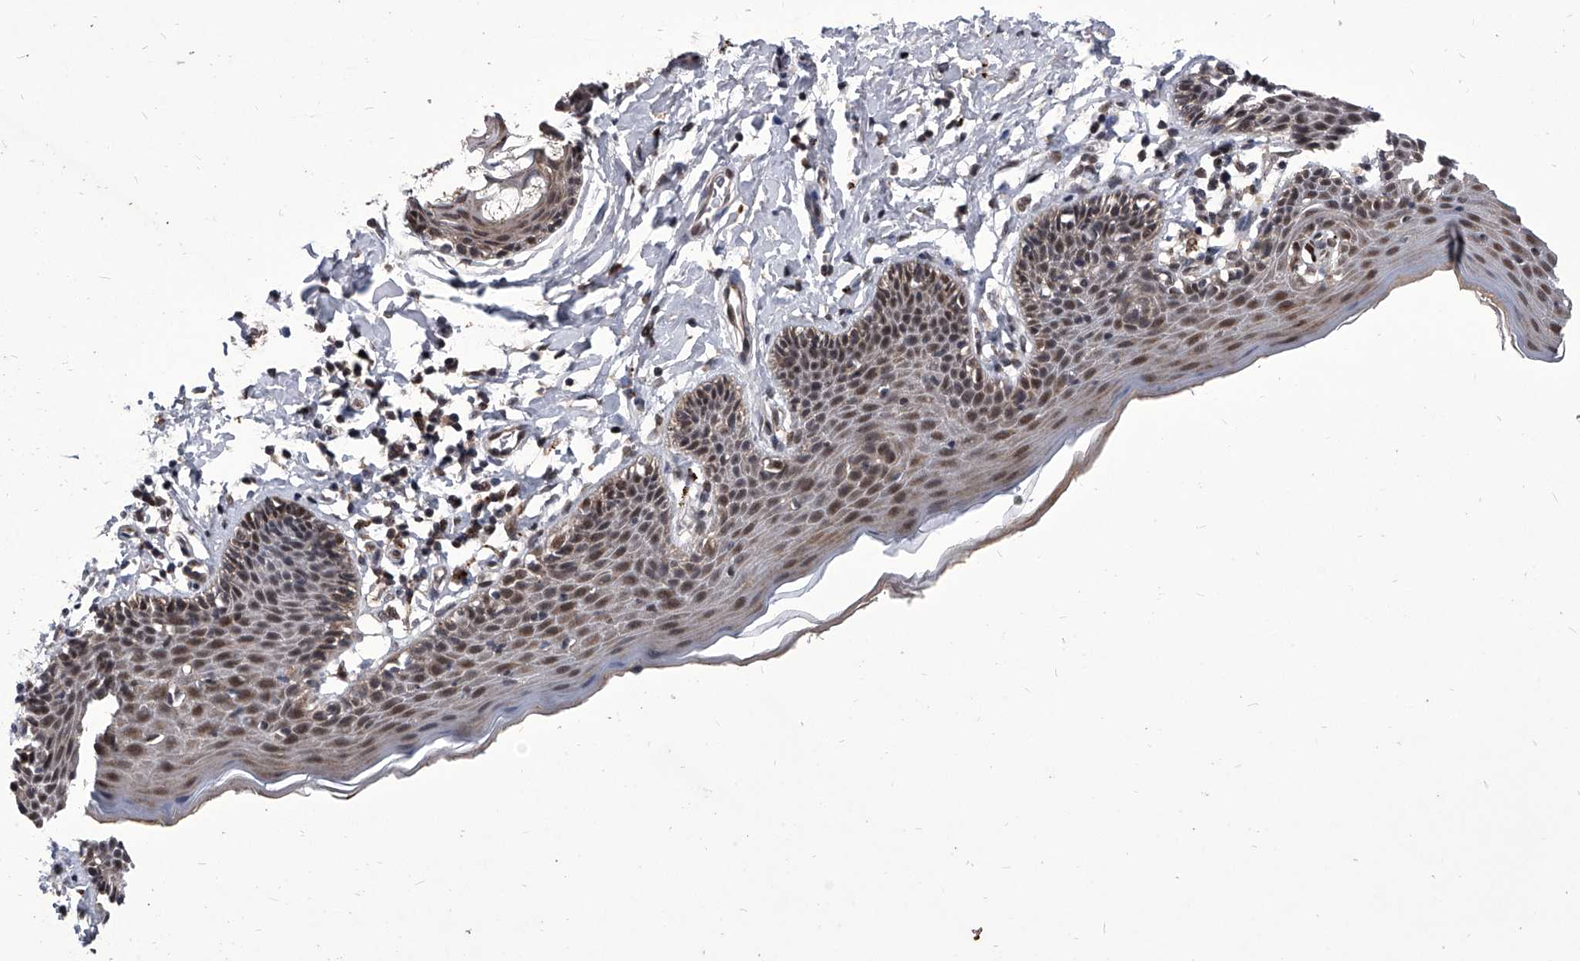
{"staining": {"intensity": "moderate", "quantity": "25%-75%", "location": "cytoplasmic/membranous,nuclear"}, "tissue": "skin", "cell_type": "Epidermal cells", "image_type": "normal", "snomed": [{"axis": "morphology", "description": "Normal tissue, NOS"}, {"axis": "topography", "description": "Vulva"}], "caption": "Unremarkable skin shows moderate cytoplasmic/membranous,nuclear staining in about 25%-75% of epidermal cells, visualized by immunohistochemistry. (DAB (3,3'-diaminobenzidine) IHC, brown staining for protein, blue staining for nuclei).", "gene": "CMTR1", "patient": {"sex": "female", "age": 66}}